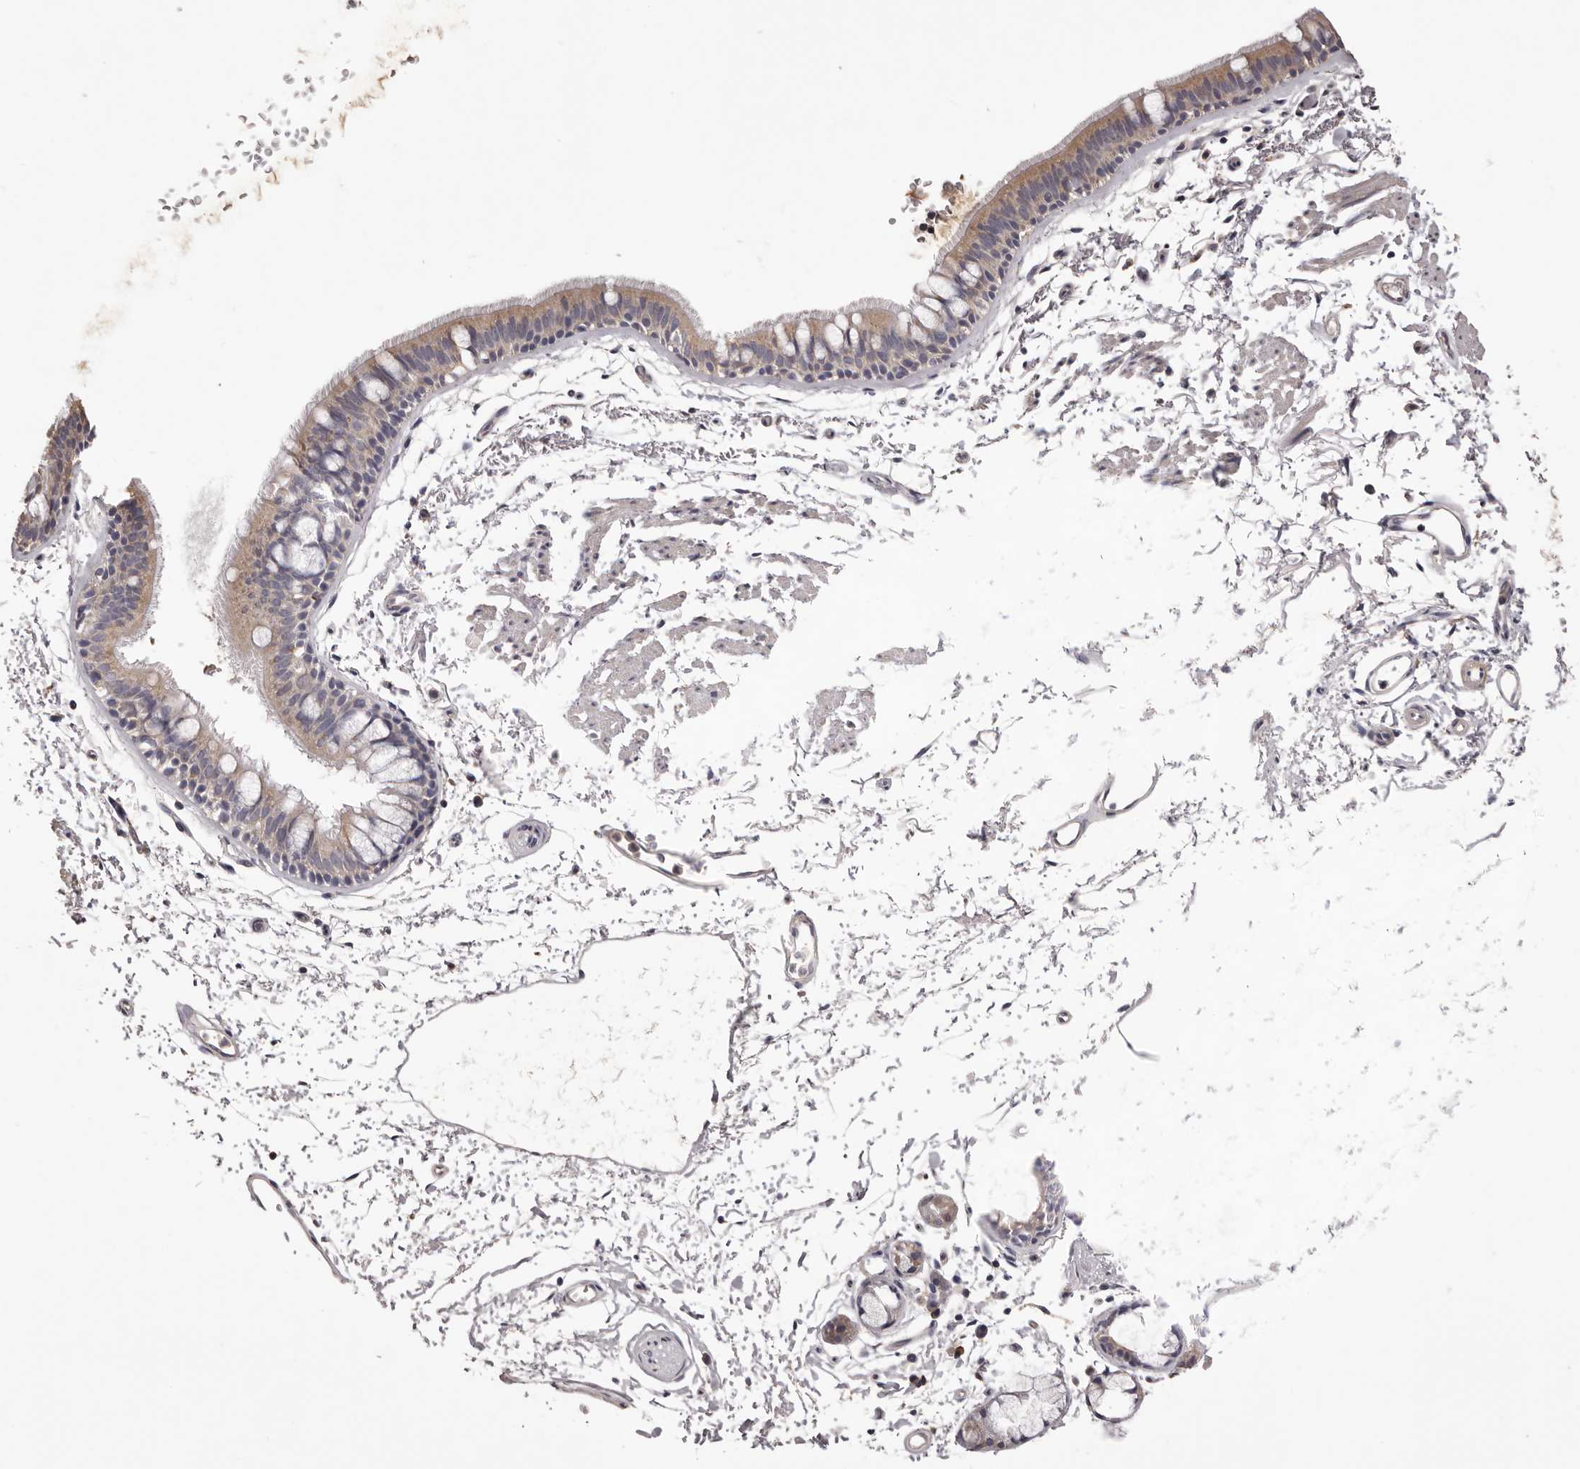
{"staining": {"intensity": "moderate", "quantity": "25%-75%", "location": "cytoplasmic/membranous"}, "tissue": "bronchus", "cell_type": "Respiratory epithelial cells", "image_type": "normal", "snomed": [{"axis": "morphology", "description": "Normal tissue, NOS"}, {"axis": "topography", "description": "Lymph node"}, {"axis": "topography", "description": "Bronchus"}], "caption": "Bronchus stained with DAB IHC shows medium levels of moderate cytoplasmic/membranous expression in approximately 25%-75% of respiratory epithelial cells.", "gene": "ETNK1", "patient": {"sex": "female", "age": 70}}